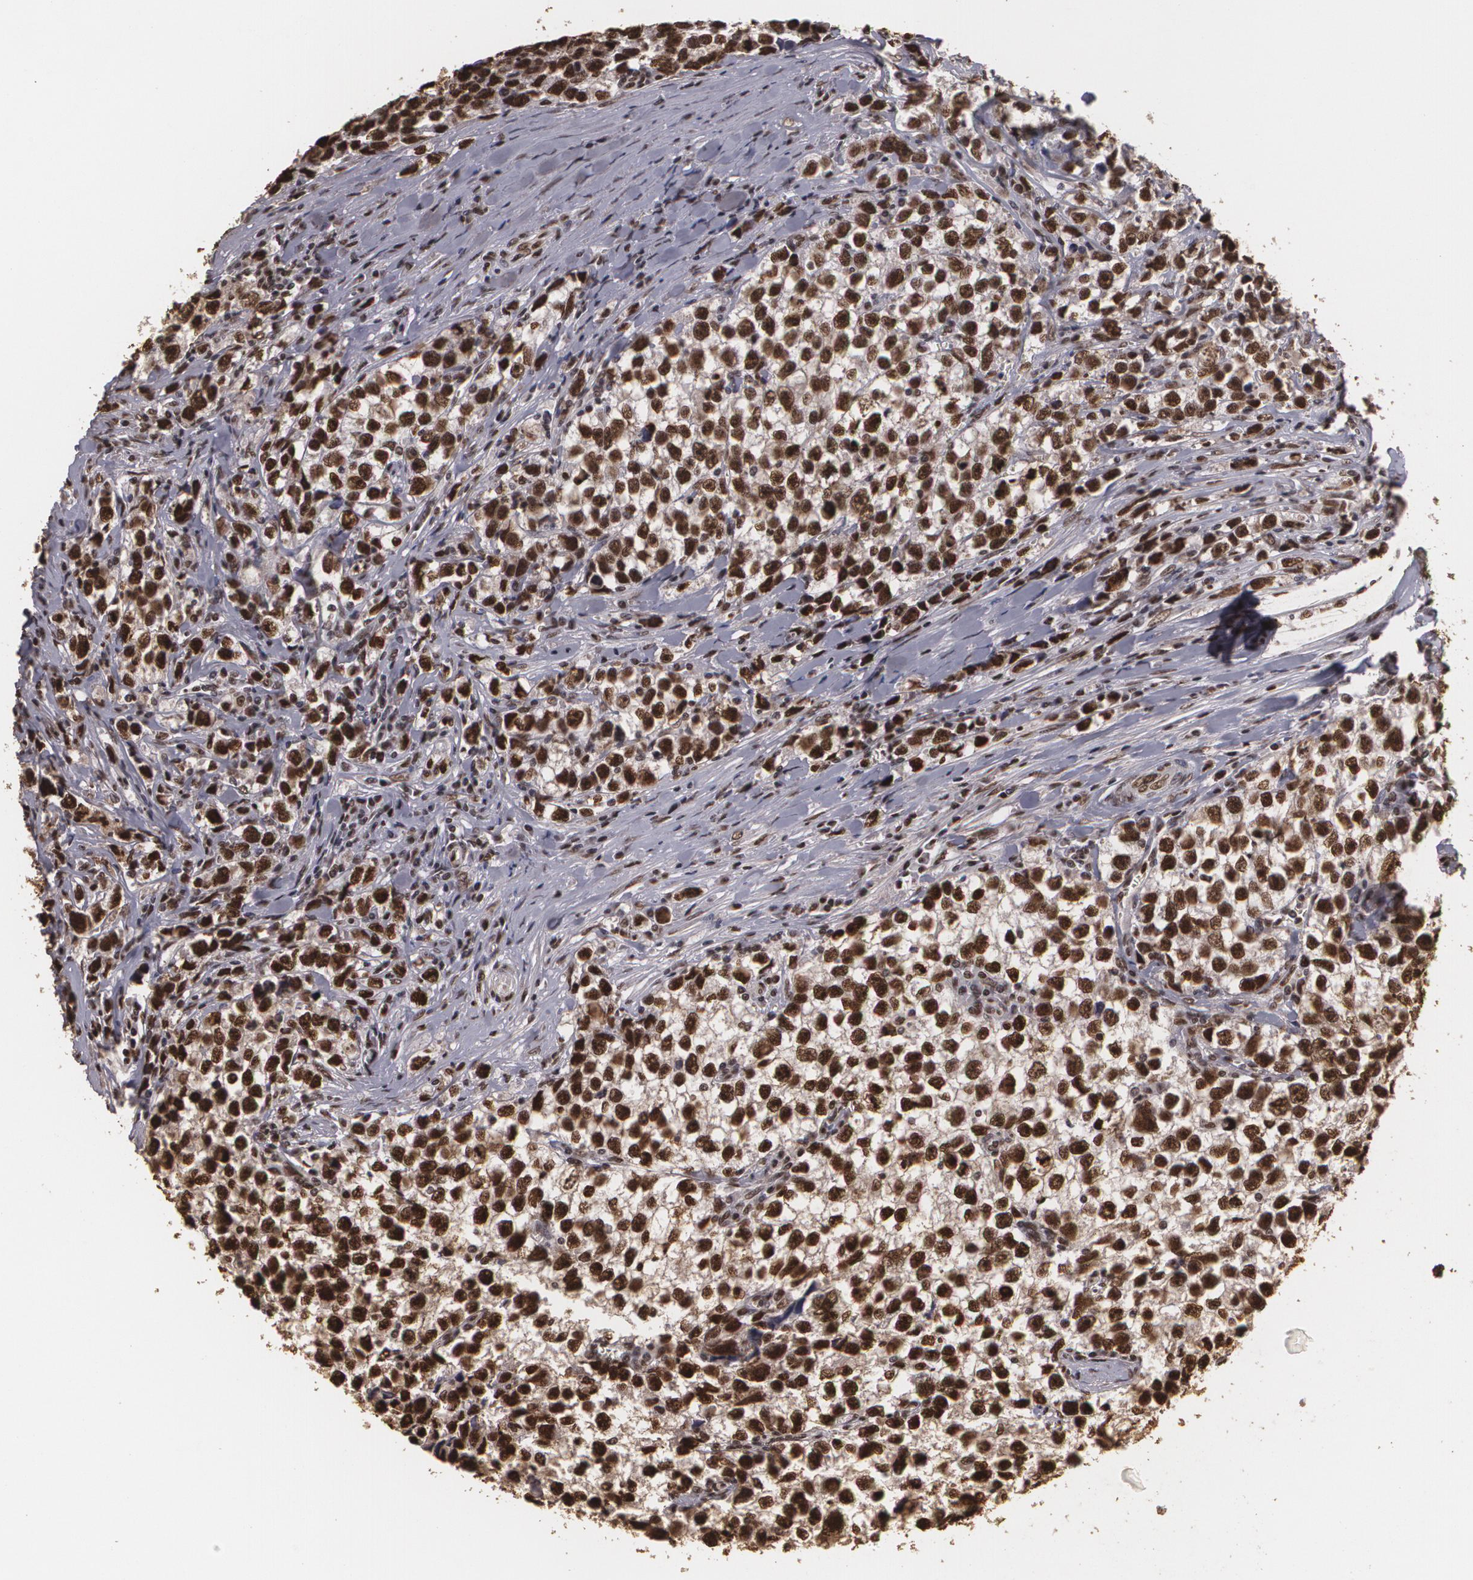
{"staining": {"intensity": "strong", "quantity": ">75%", "location": "nuclear"}, "tissue": "testis cancer", "cell_type": "Tumor cells", "image_type": "cancer", "snomed": [{"axis": "morphology", "description": "Seminoma, NOS"}, {"axis": "morphology", "description": "Carcinoma, Embryonal, NOS"}, {"axis": "topography", "description": "Testis"}], "caption": "The micrograph exhibits staining of testis embryonal carcinoma, revealing strong nuclear protein staining (brown color) within tumor cells. (DAB (3,3'-diaminobenzidine) = brown stain, brightfield microscopy at high magnification).", "gene": "RCOR1", "patient": {"sex": "male", "age": 30}}